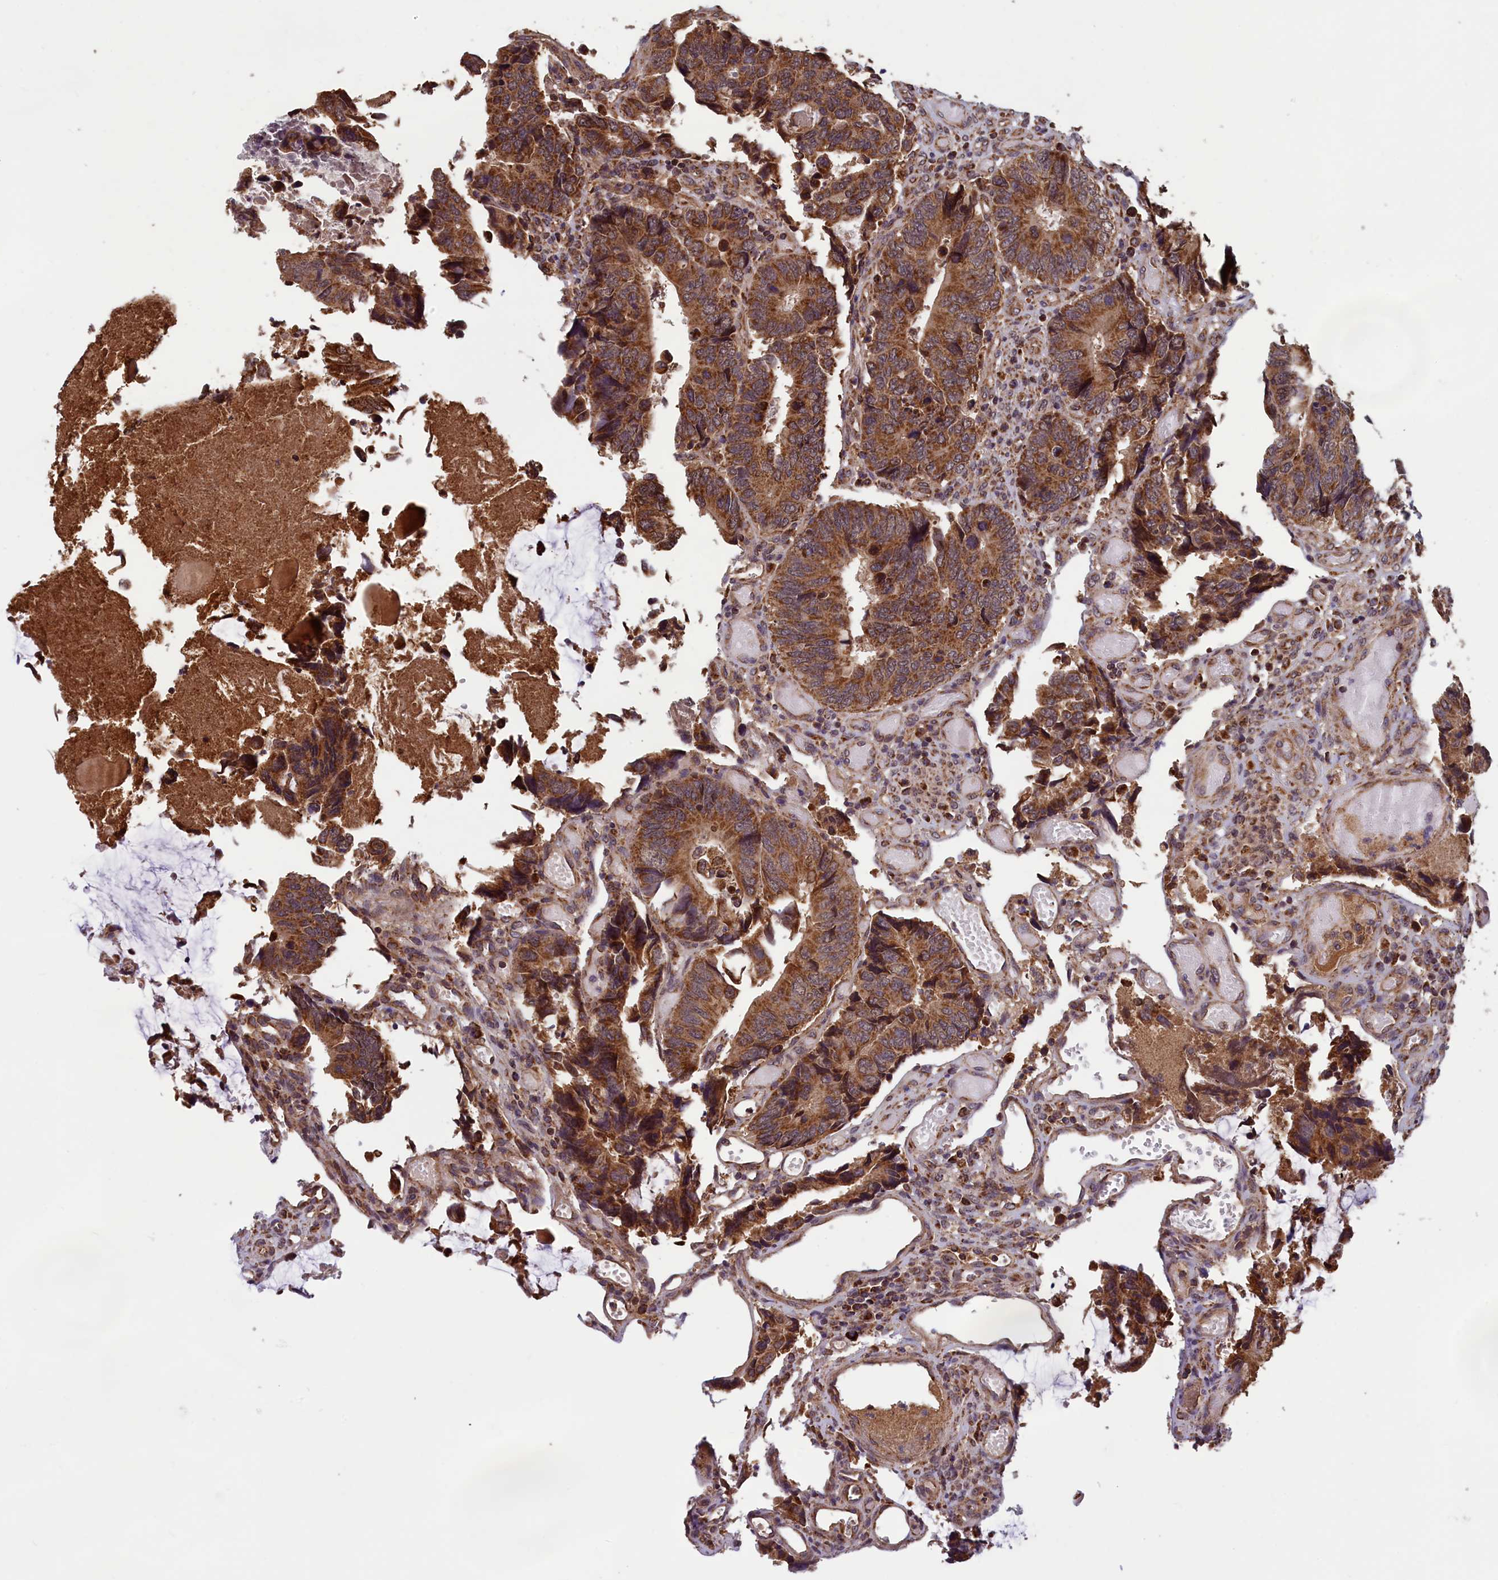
{"staining": {"intensity": "strong", "quantity": ">75%", "location": "cytoplasmic/membranous"}, "tissue": "colorectal cancer", "cell_type": "Tumor cells", "image_type": "cancer", "snomed": [{"axis": "morphology", "description": "Adenocarcinoma, NOS"}, {"axis": "topography", "description": "Colon"}], "caption": "An image of colorectal cancer (adenocarcinoma) stained for a protein reveals strong cytoplasmic/membranous brown staining in tumor cells.", "gene": "CCDC15", "patient": {"sex": "male", "age": 87}}